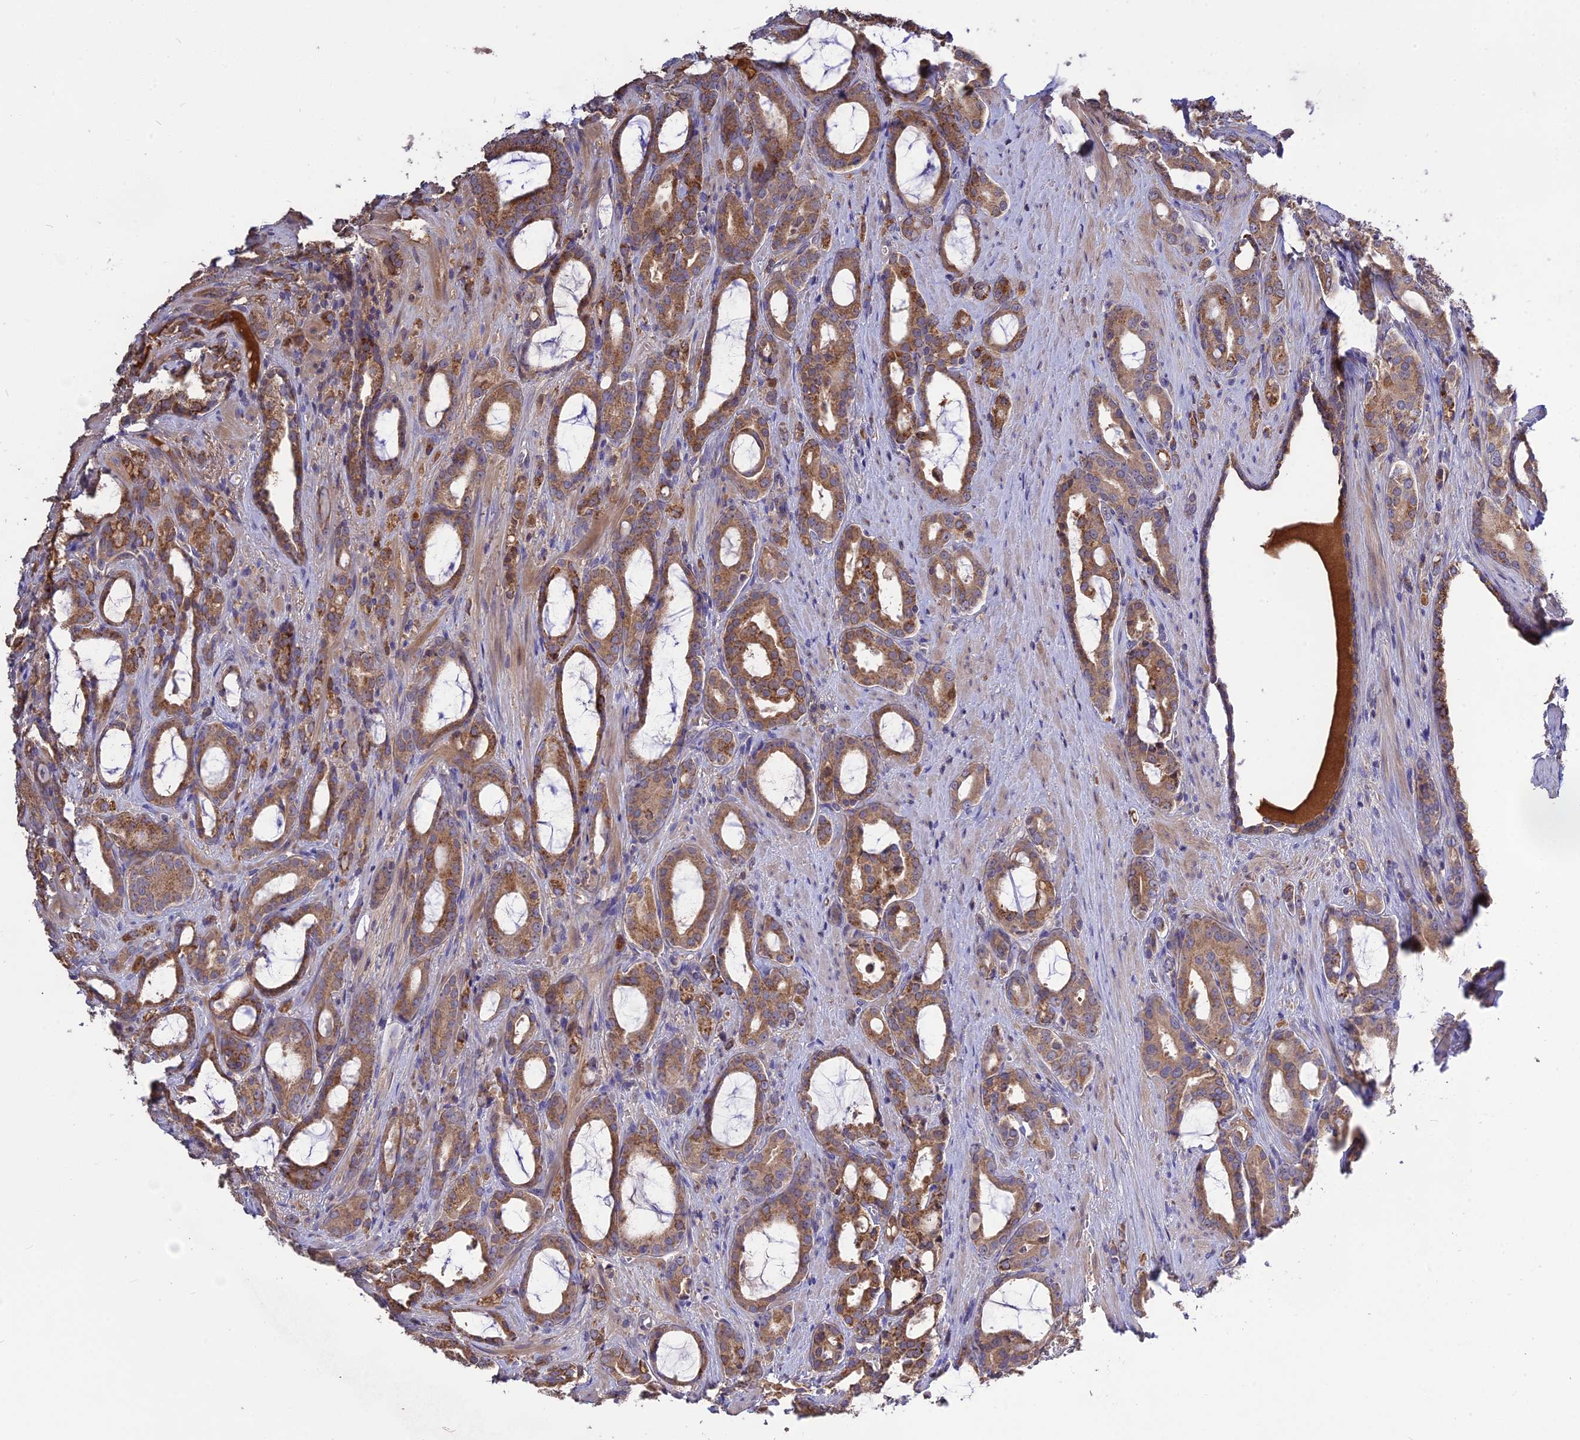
{"staining": {"intensity": "moderate", "quantity": ">75%", "location": "cytoplasmic/membranous"}, "tissue": "prostate cancer", "cell_type": "Tumor cells", "image_type": "cancer", "snomed": [{"axis": "morphology", "description": "Adenocarcinoma, High grade"}, {"axis": "topography", "description": "Prostate"}], "caption": "Prostate high-grade adenocarcinoma stained with a brown dye shows moderate cytoplasmic/membranous positive staining in approximately >75% of tumor cells.", "gene": "NUDT8", "patient": {"sex": "male", "age": 72}}